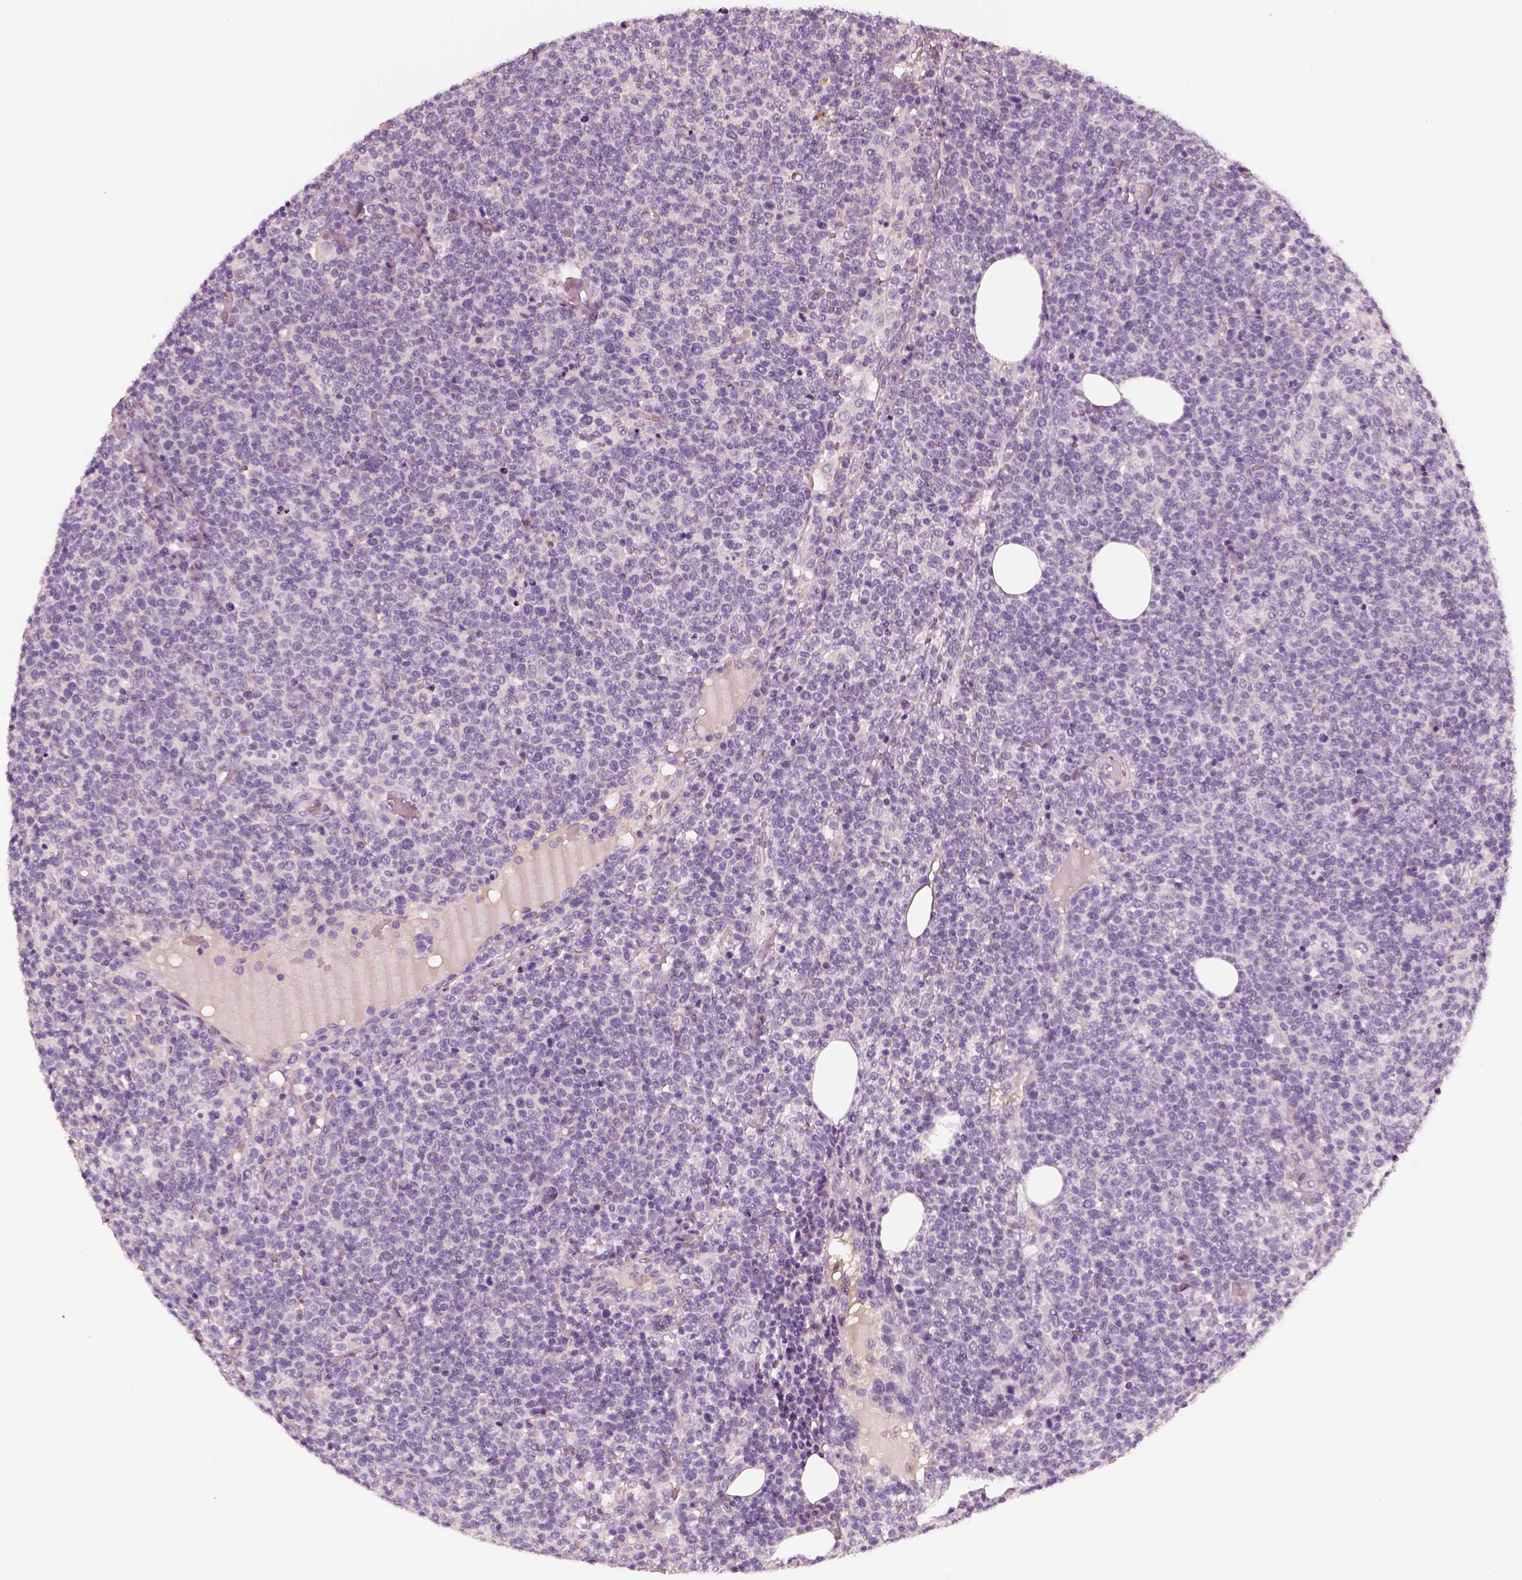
{"staining": {"intensity": "negative", "quantity": "none", "location": "none"}, "tissue": "lymphoma", "cell_type": "Tumor cells", "image_type": "cancer", "snomed": [{"axis": "morphology", "description": "Malignant lymphoma, non-Hodgkin's type, High grade"}, {"axis": "topography", "description": "Lymph node"}], "caption": "The histopathology image displays no staining of tumor cells in high-grade malignant lymphoma, non-Hodgkin's type.", "gene": "RS1", "patient": {"sex": "male", "age": 61}}